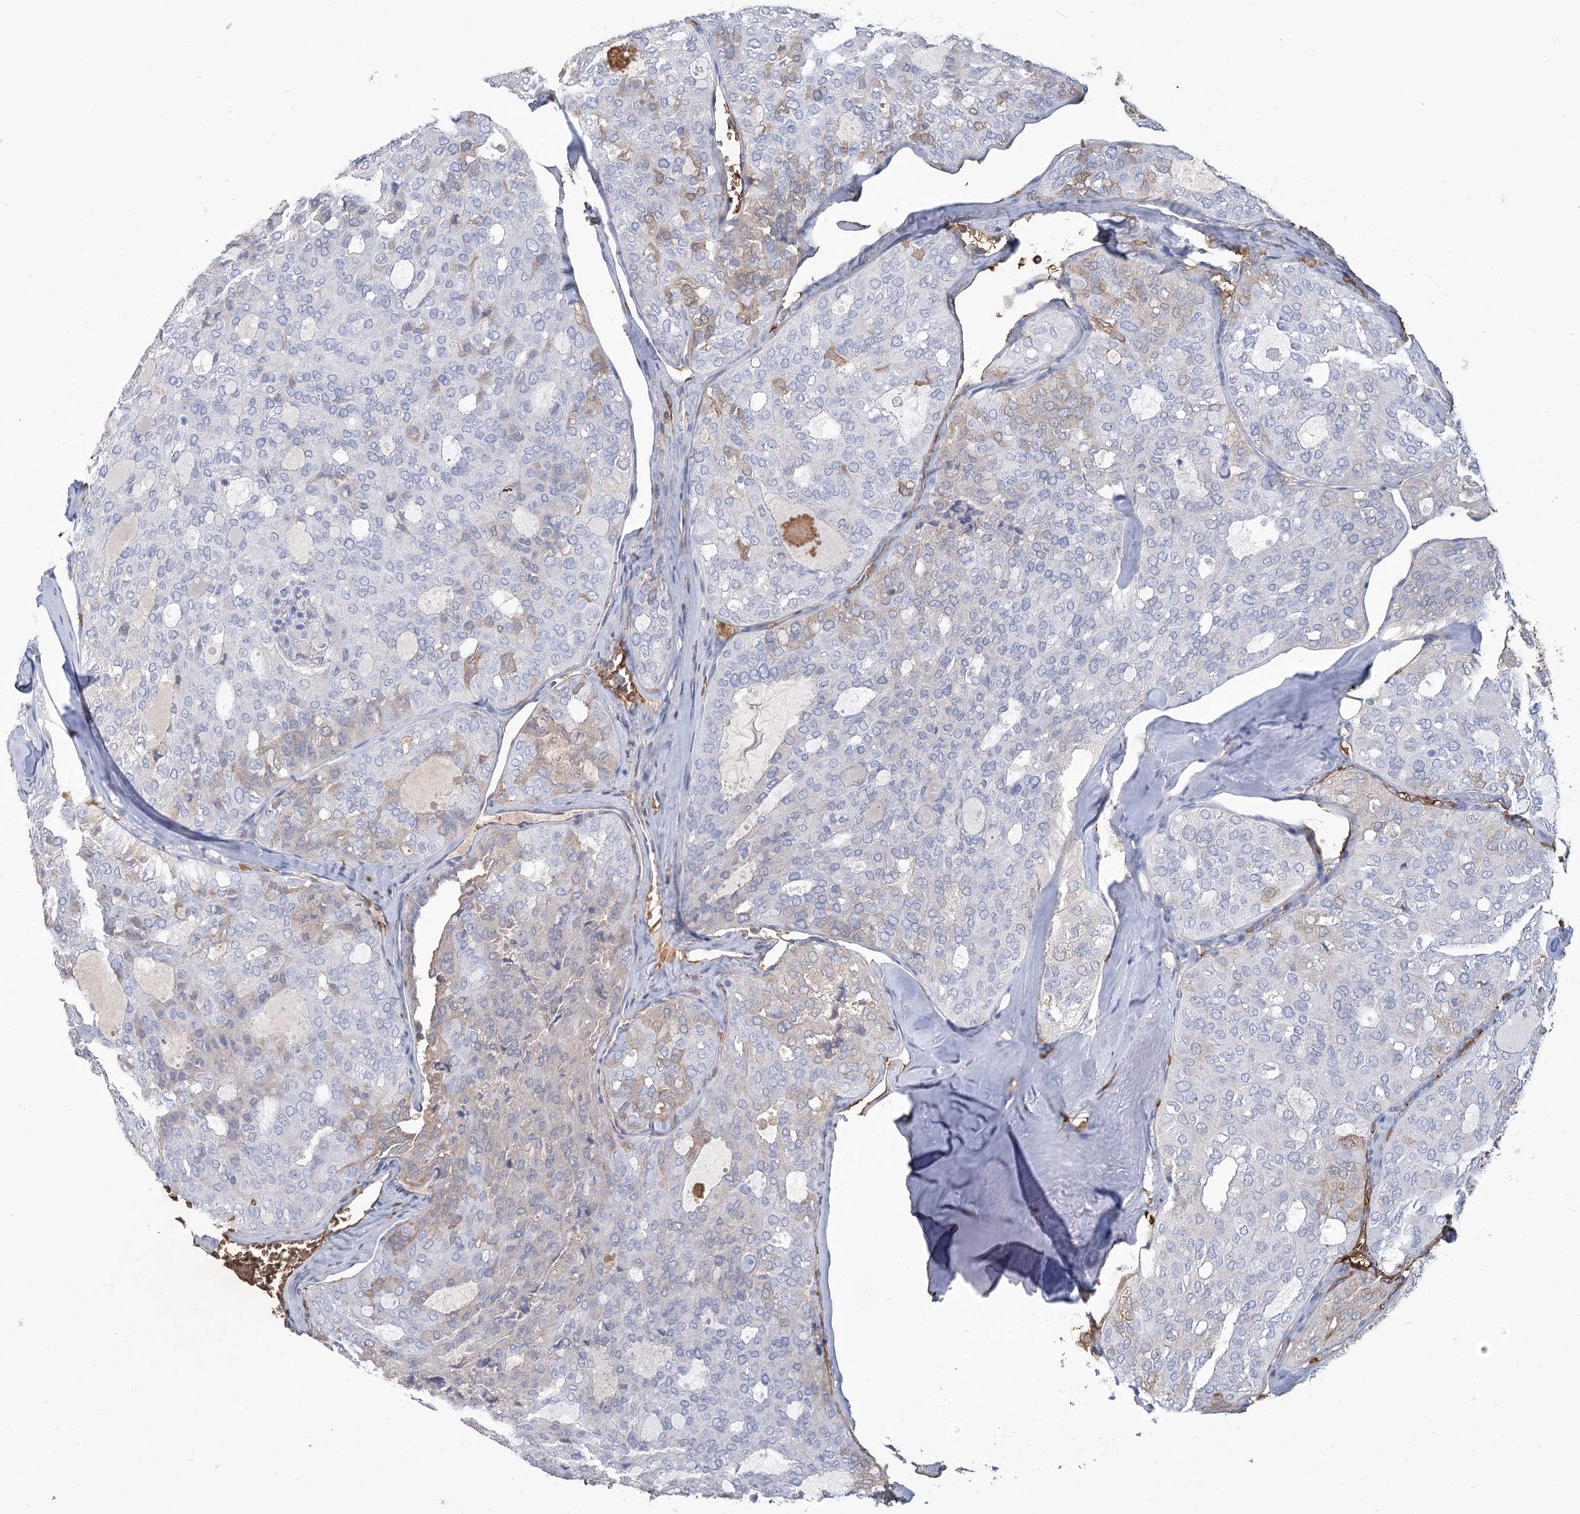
{"staining": {"intensity": "weak", "quantity": "<25%", "location": "cytoplasmic/membranous"}, "tissue": "thyroid cancer", "cell_type": "Tumor cells", "image_type": "cancer", "snomed": [{"axis": "morphology", "description": "Follicular adenoma carcinoma, NOS"}, {"axis": "topography", "description": "Thyroid gland"}], "caption": "High power microscopy micrograph of an IHC histopathology image of thyroid follicular adenoma carcinoma, revealing no significant staining in tumor cells.", "gene": "HBA1", "patient": {"sex": "male", "age": 75}}